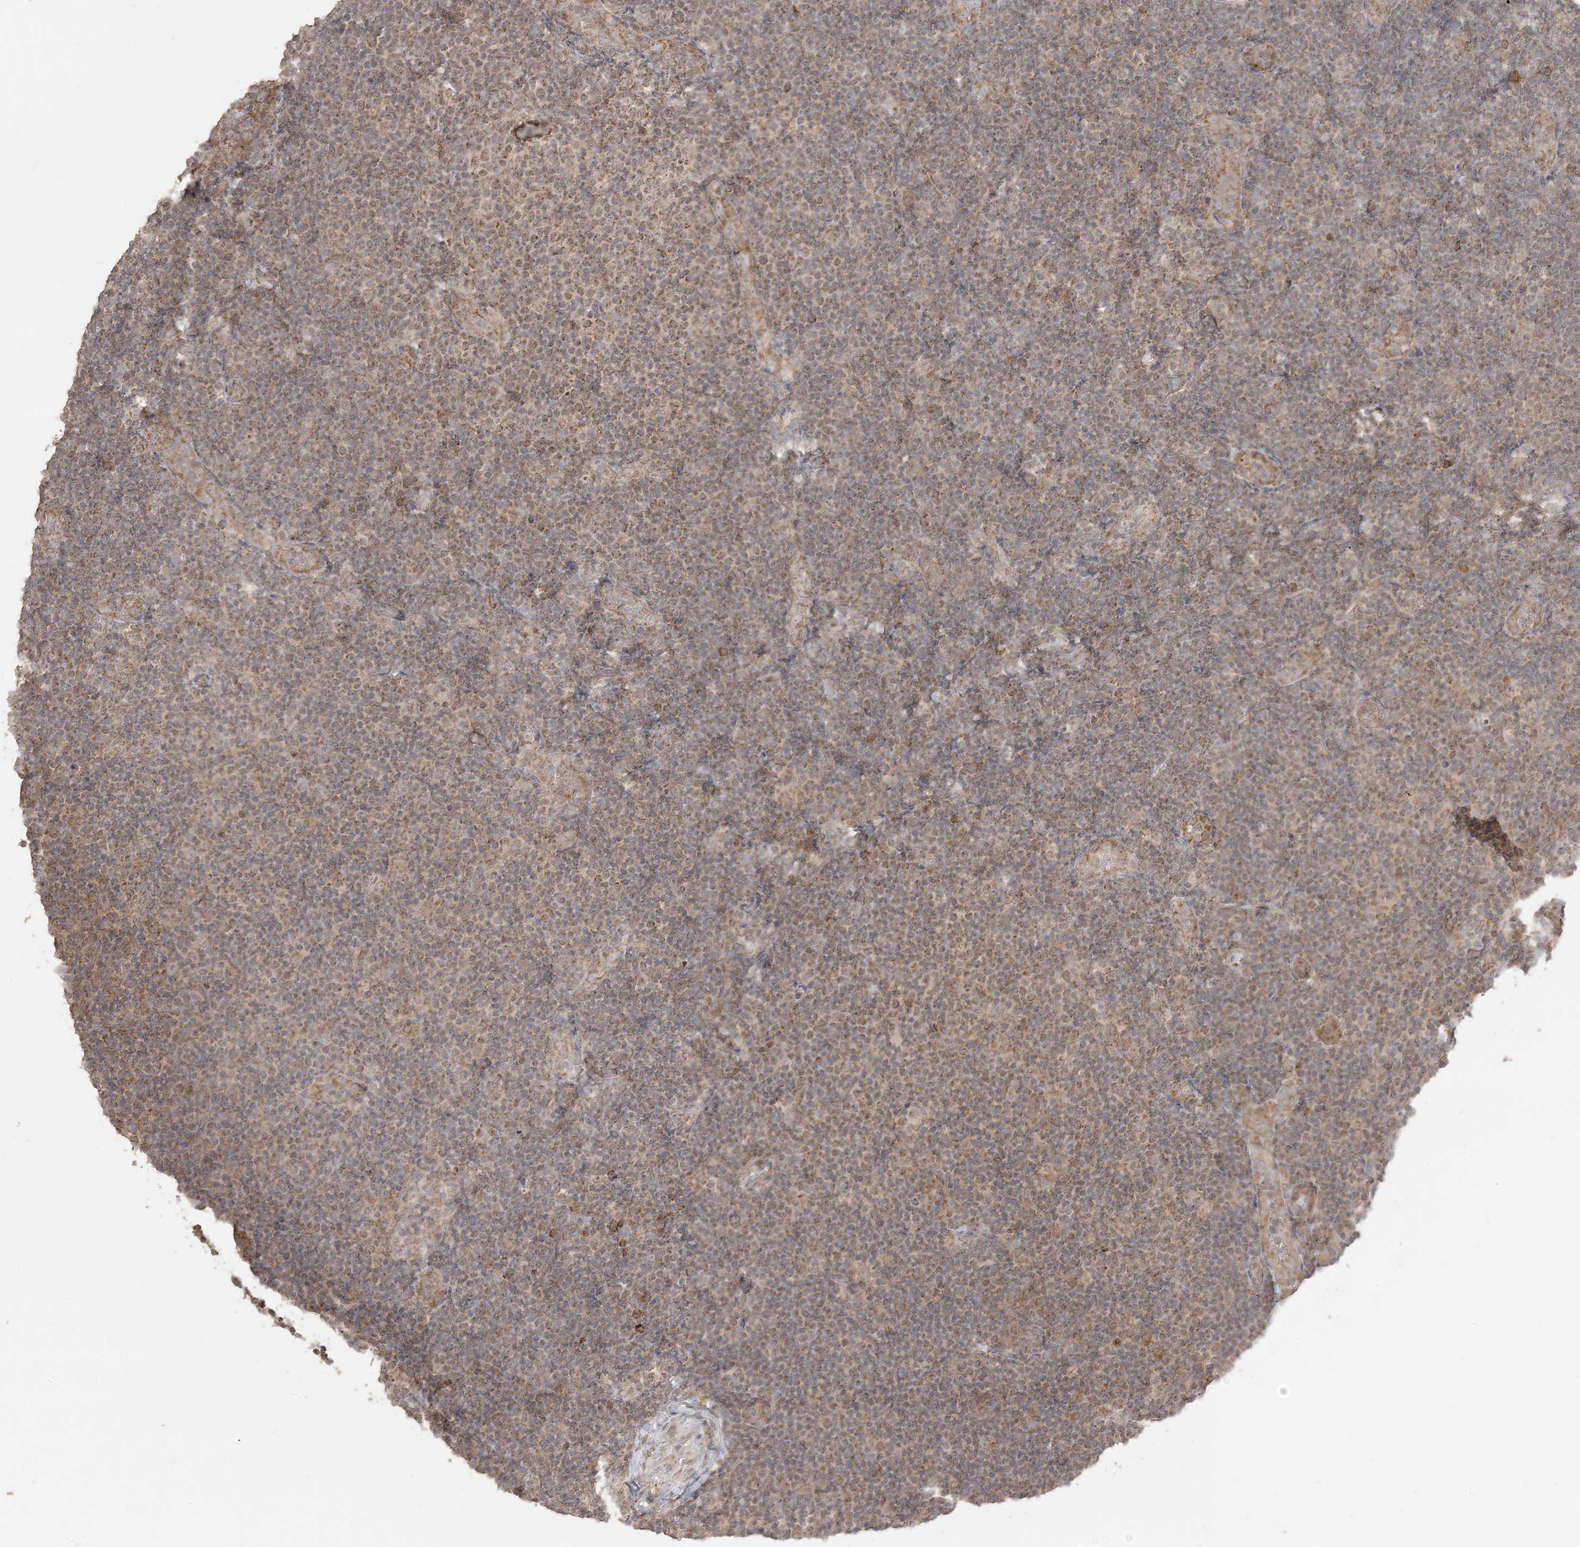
{"staining": {"intensity": "moderate", "quantity": ">75%", "location": "cytoplasmic/membranous"}, "tissue": "lymphoma", "cell_type": "Tumor cells", "image_type": "cancer", "snomed": [{"axis": "morphology", "description": "Malignant lymphoma, non-Hodgkin's type, Low grade"}, {"axis": "topography", "description": "Lymph node"}], "caption": "Immunohistochemistry (IHC) photomicrograph of human lymphoma stained for a protein (brown), which exhibits medium levels of moderate cytoplasmic/membranous expression in about >75% of tumor cells.", "gene": "SIRT3", "patient": {"sex": "male", "age": 83}}